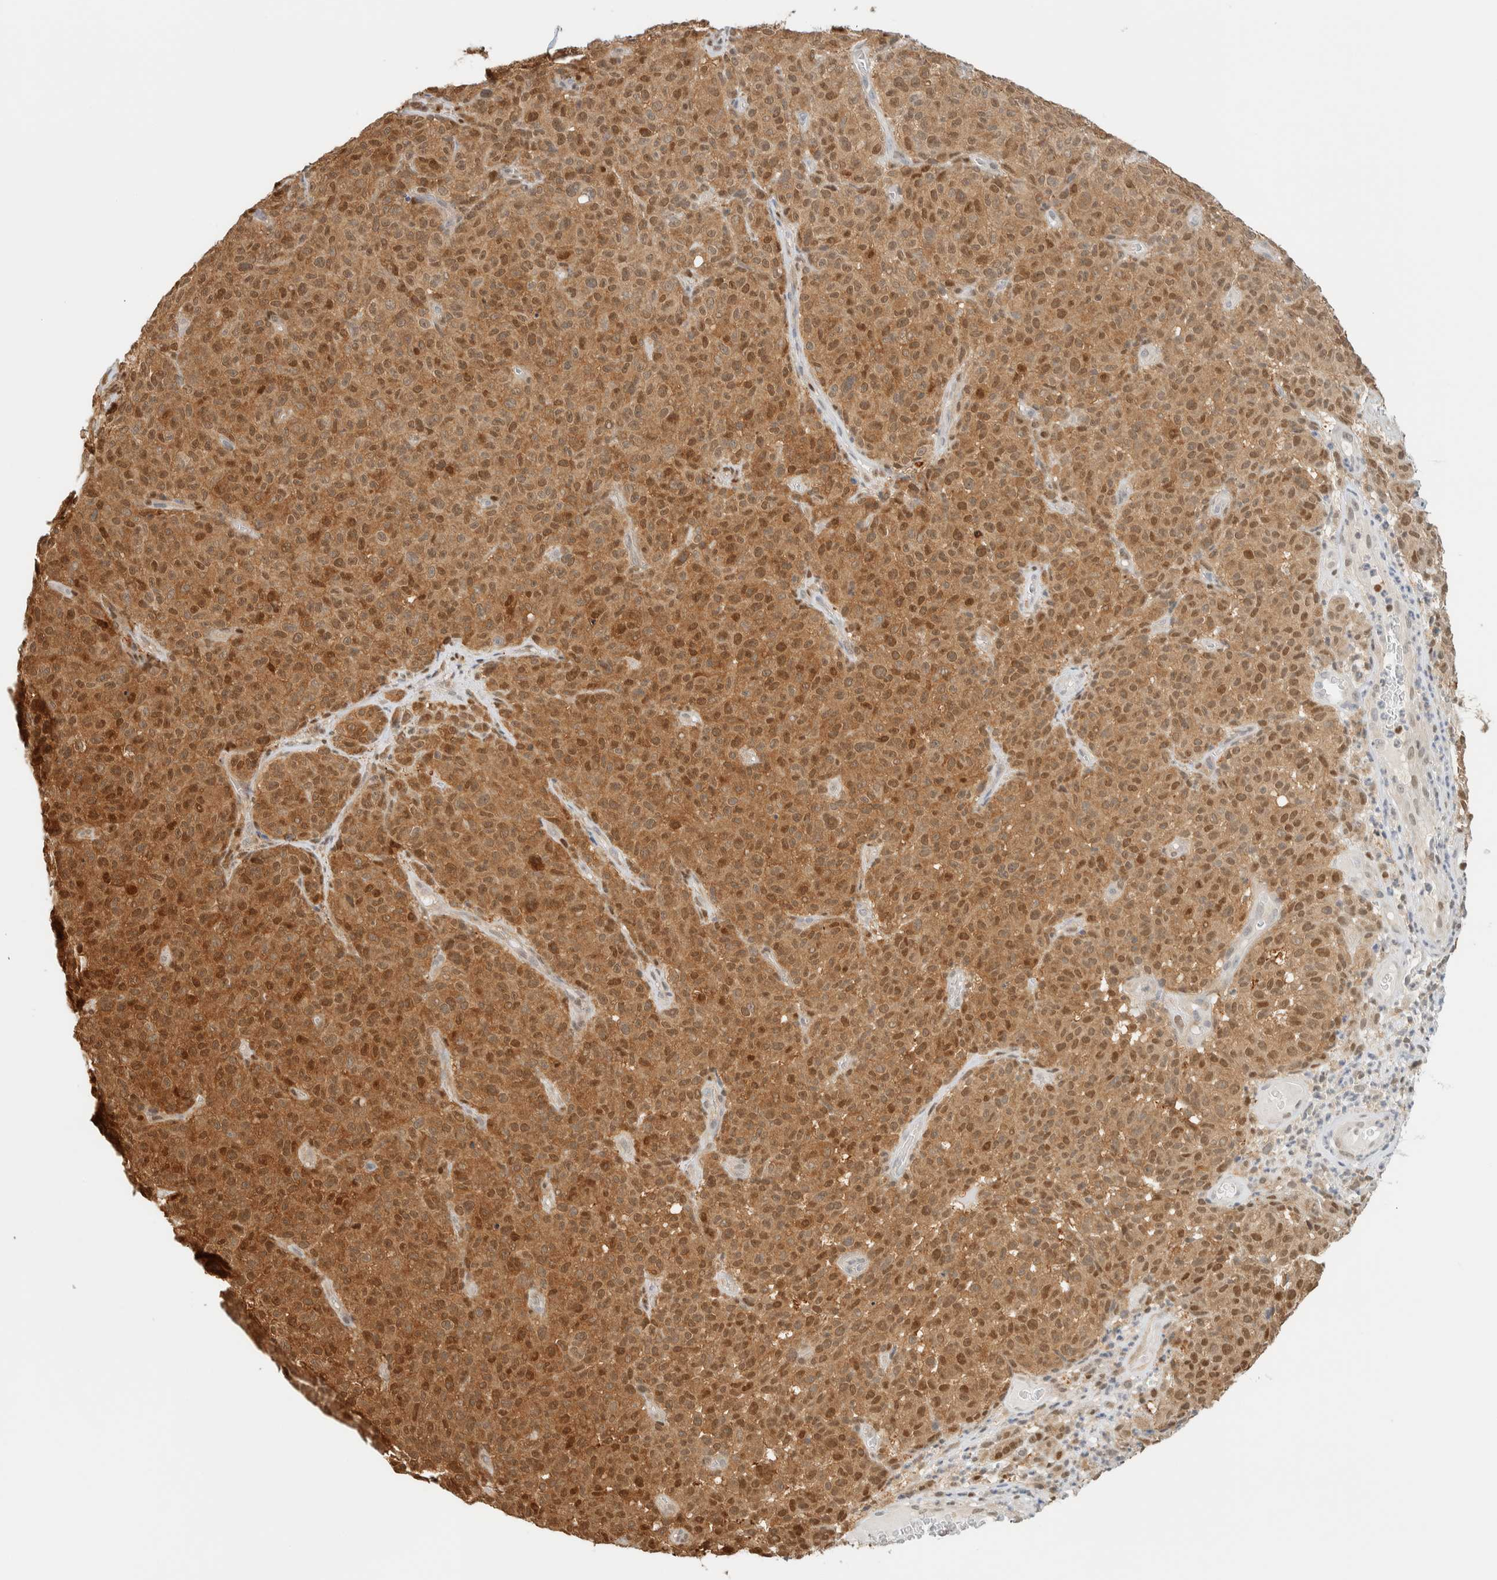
{"staining": {"intensity": "moderate", "quantity": ">75%", "location": "cytoplasmic/membranous,nuclear"}, "tissue": "melanoma", "cell_type": "Tumor cells", "image_type": "cancer", "snomed": [{"axis": "morphology", "description": "Malignant melanoma, NOS"}, {"axis": "topography", "description": "Skin"}], "caption": "Immunohistochemistry micrograph of melanoma stained for a protein (brown), which shows medium levels of moderate cytoplasmic/membranous and nuclear staining in about >75% of tumor cells.", "gene": "ZBTB37", "patient": {"sex": "female", "age": 82}}